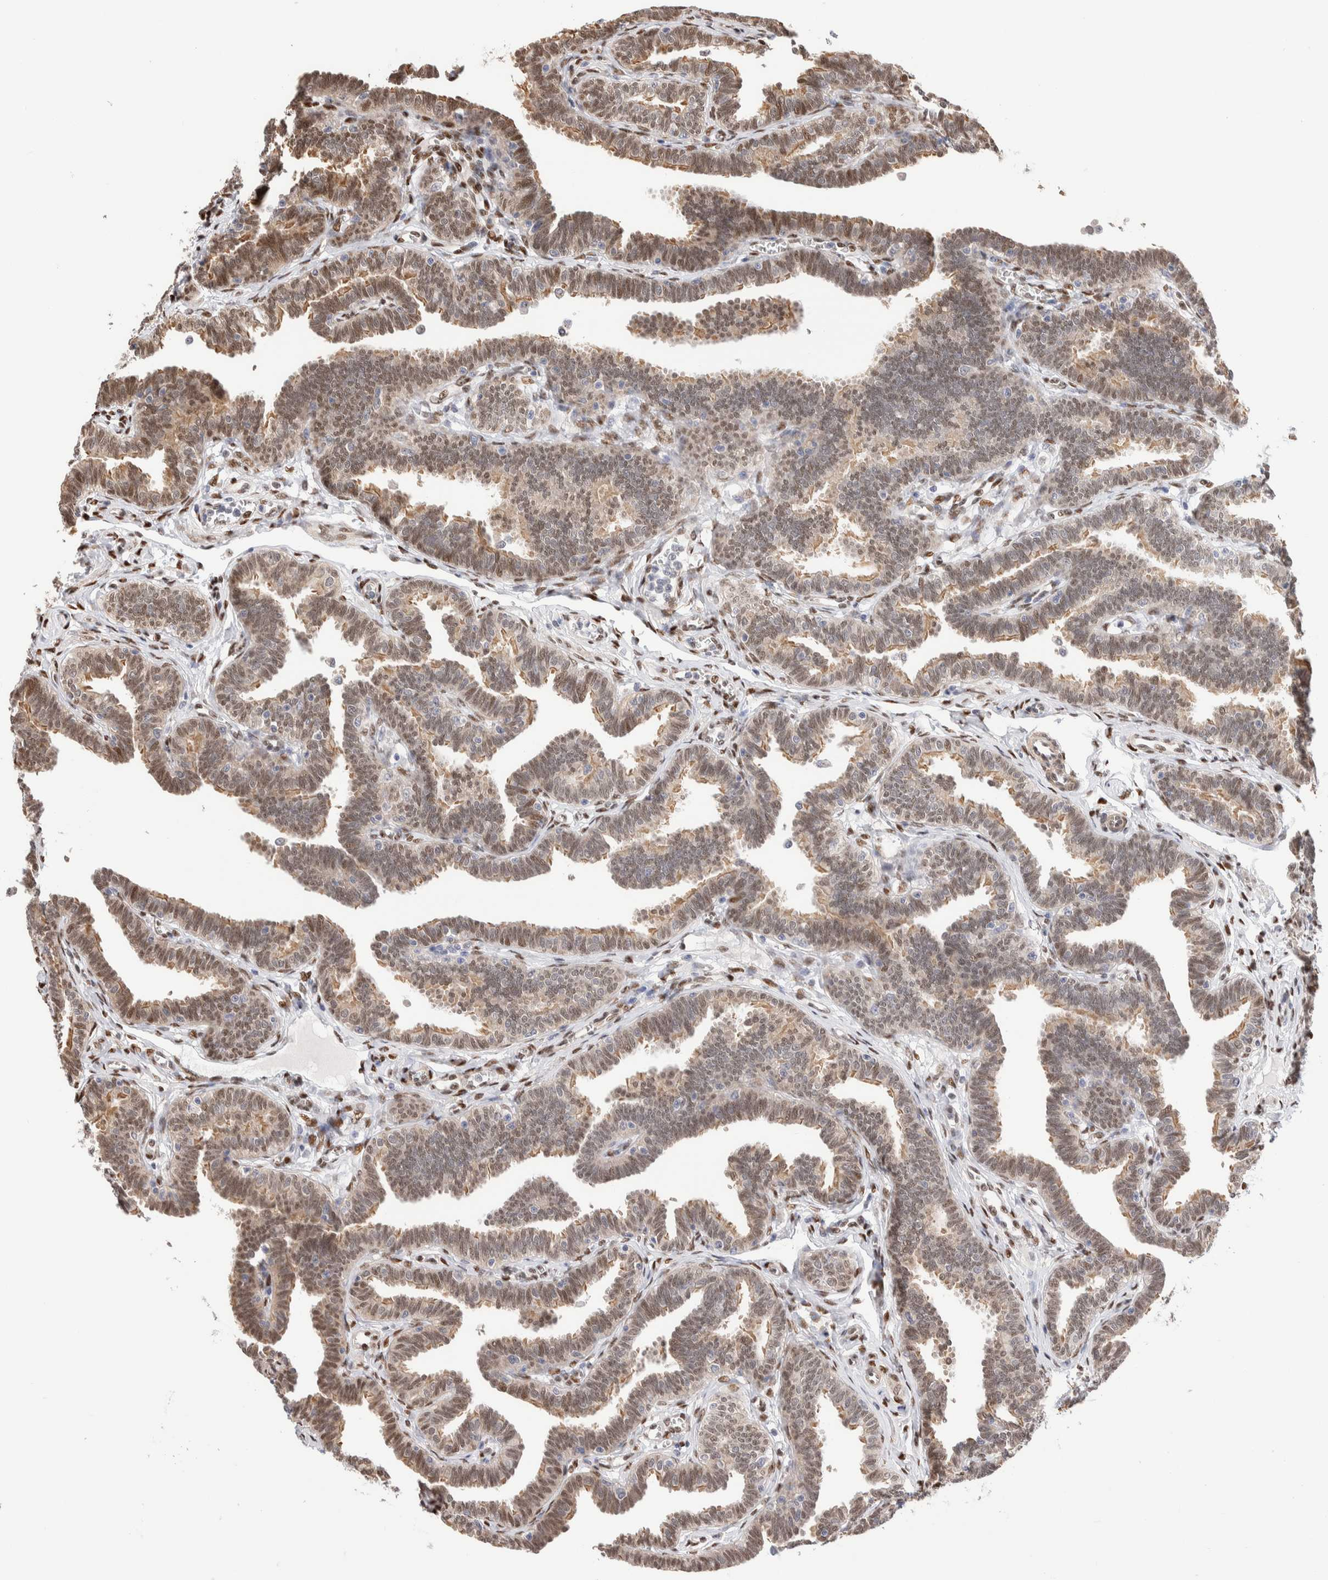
{"staining": {"intensity": "weak", "quantity": "25%-75%", "location": "cytoplasmic/membranous,nuclear"}, "tissue": "fallopian tube", "cell_type": "Glandular cells", "image_type": "normal", "snomed": [{"axis": "morphology", "description": "Normal tissue, NOS"}, {"axis": "topography", "description": "Fallopian tube"}, {"axis": "topography", "description": "Ovary"}], "caption": "Protein expression analysis of unremarkable human fallopian tube reveals weak cytoplasmic/membranous,nuclear staining in about 25%-75% of glandular cells. The protein is shown in brown color, while the nuclei are stained blue.", "gene": "NSMAF", "patient": {"sex": "female", "age": 23}}